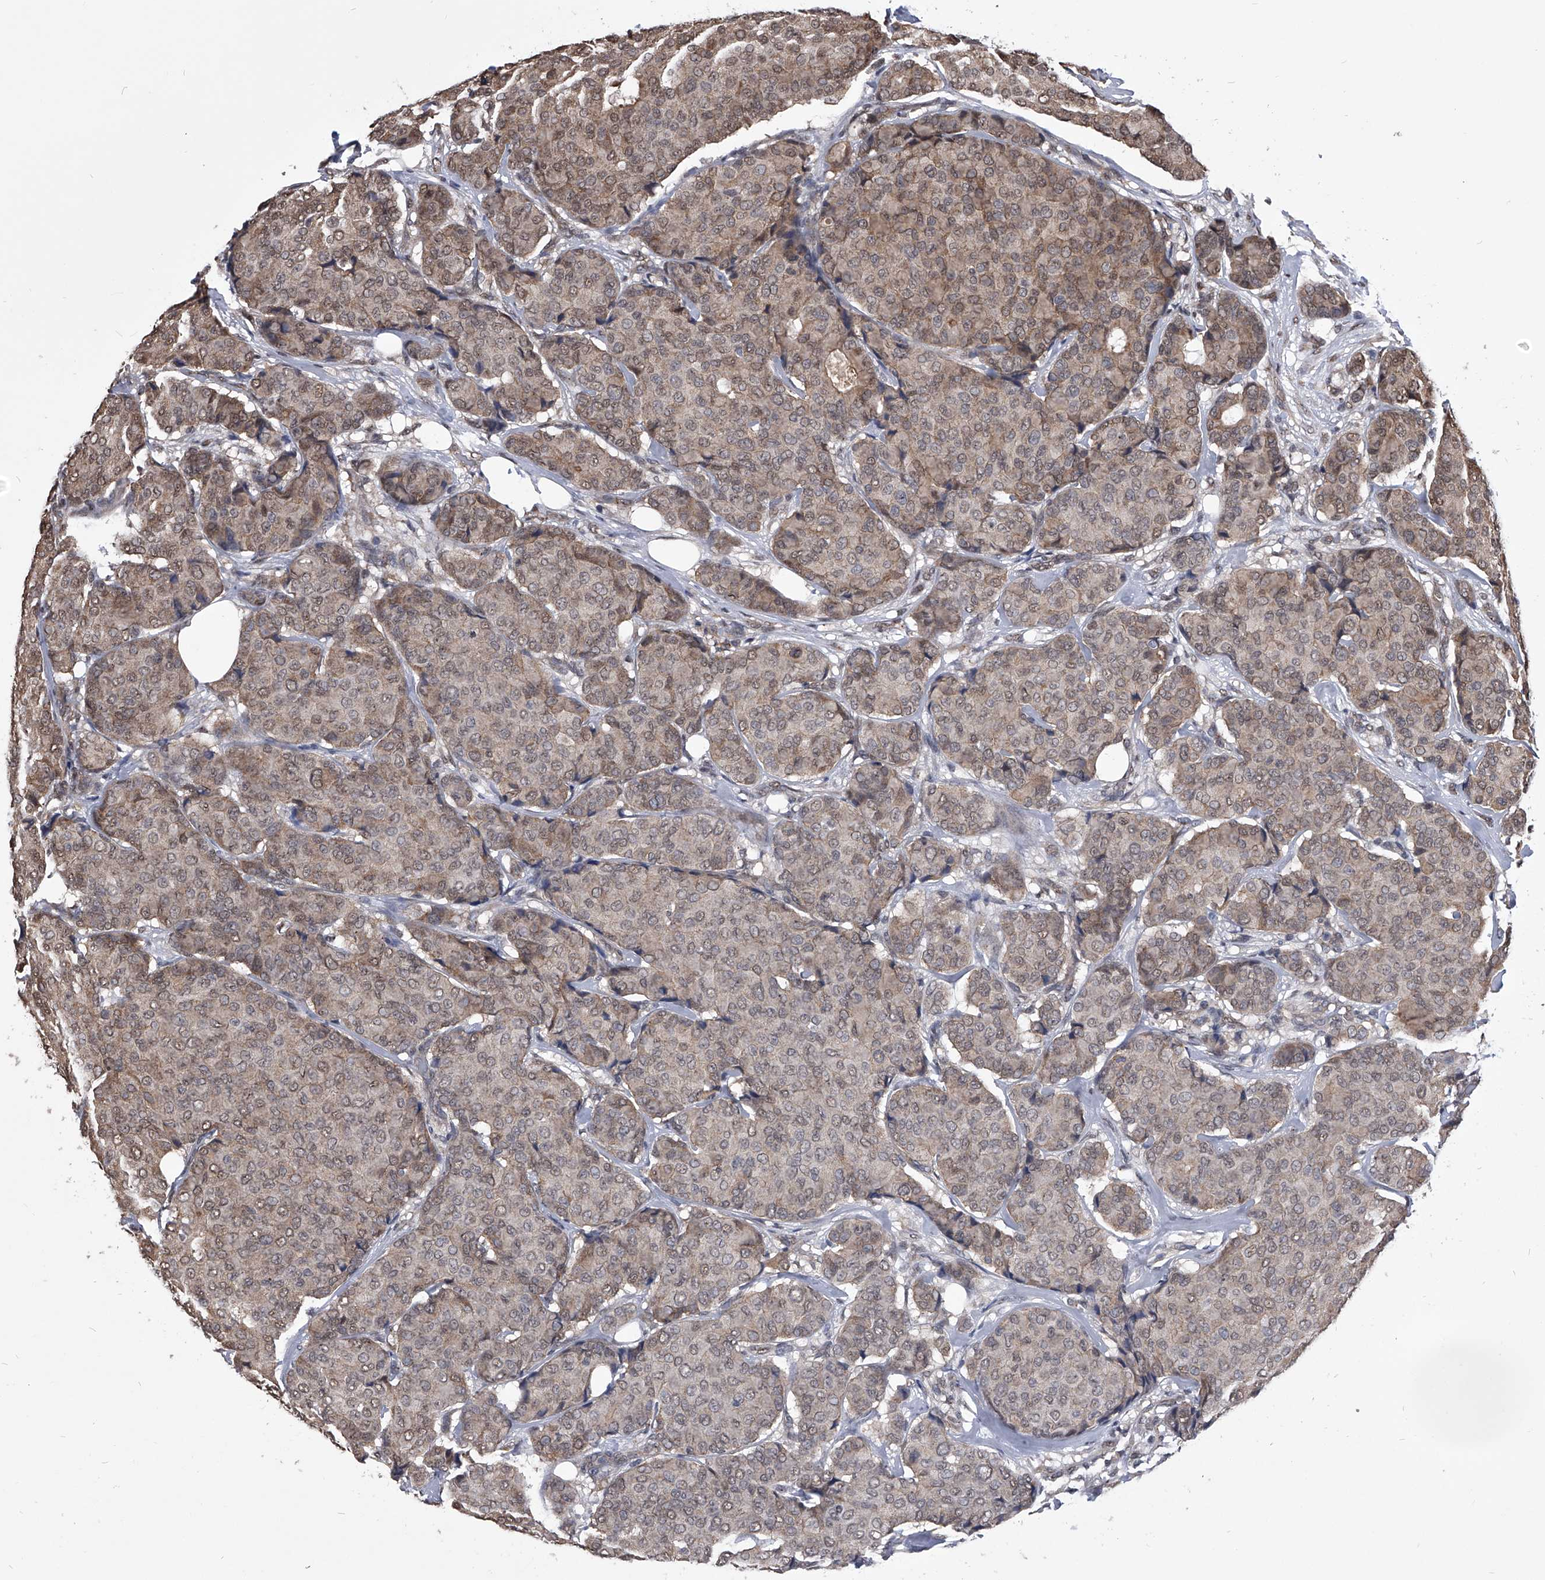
{"staining": {"intensity": "weak", "quantity": ">75%", "location": "cytoplasmic/membranous,nuclear"}, "tissue": "breast cancer", "cell_type": "Tumor cells", "image_type": "cancer", "snomed": [{"axis": "morphology", "description": "Duct carcinoma"}, {"axis": "topography", "description": "Breast"}], "caption": "An immunohistochemistry (IHC) histopathology image of tumor tissue is shown. Protein staining in brown labels weak cytoplasmic/membranous and nuclear positivity in intraductal carcinoma (breast) within tumor cells.", "gene": "ZNF76", "patient": {"sex": "female", "age": 75}}